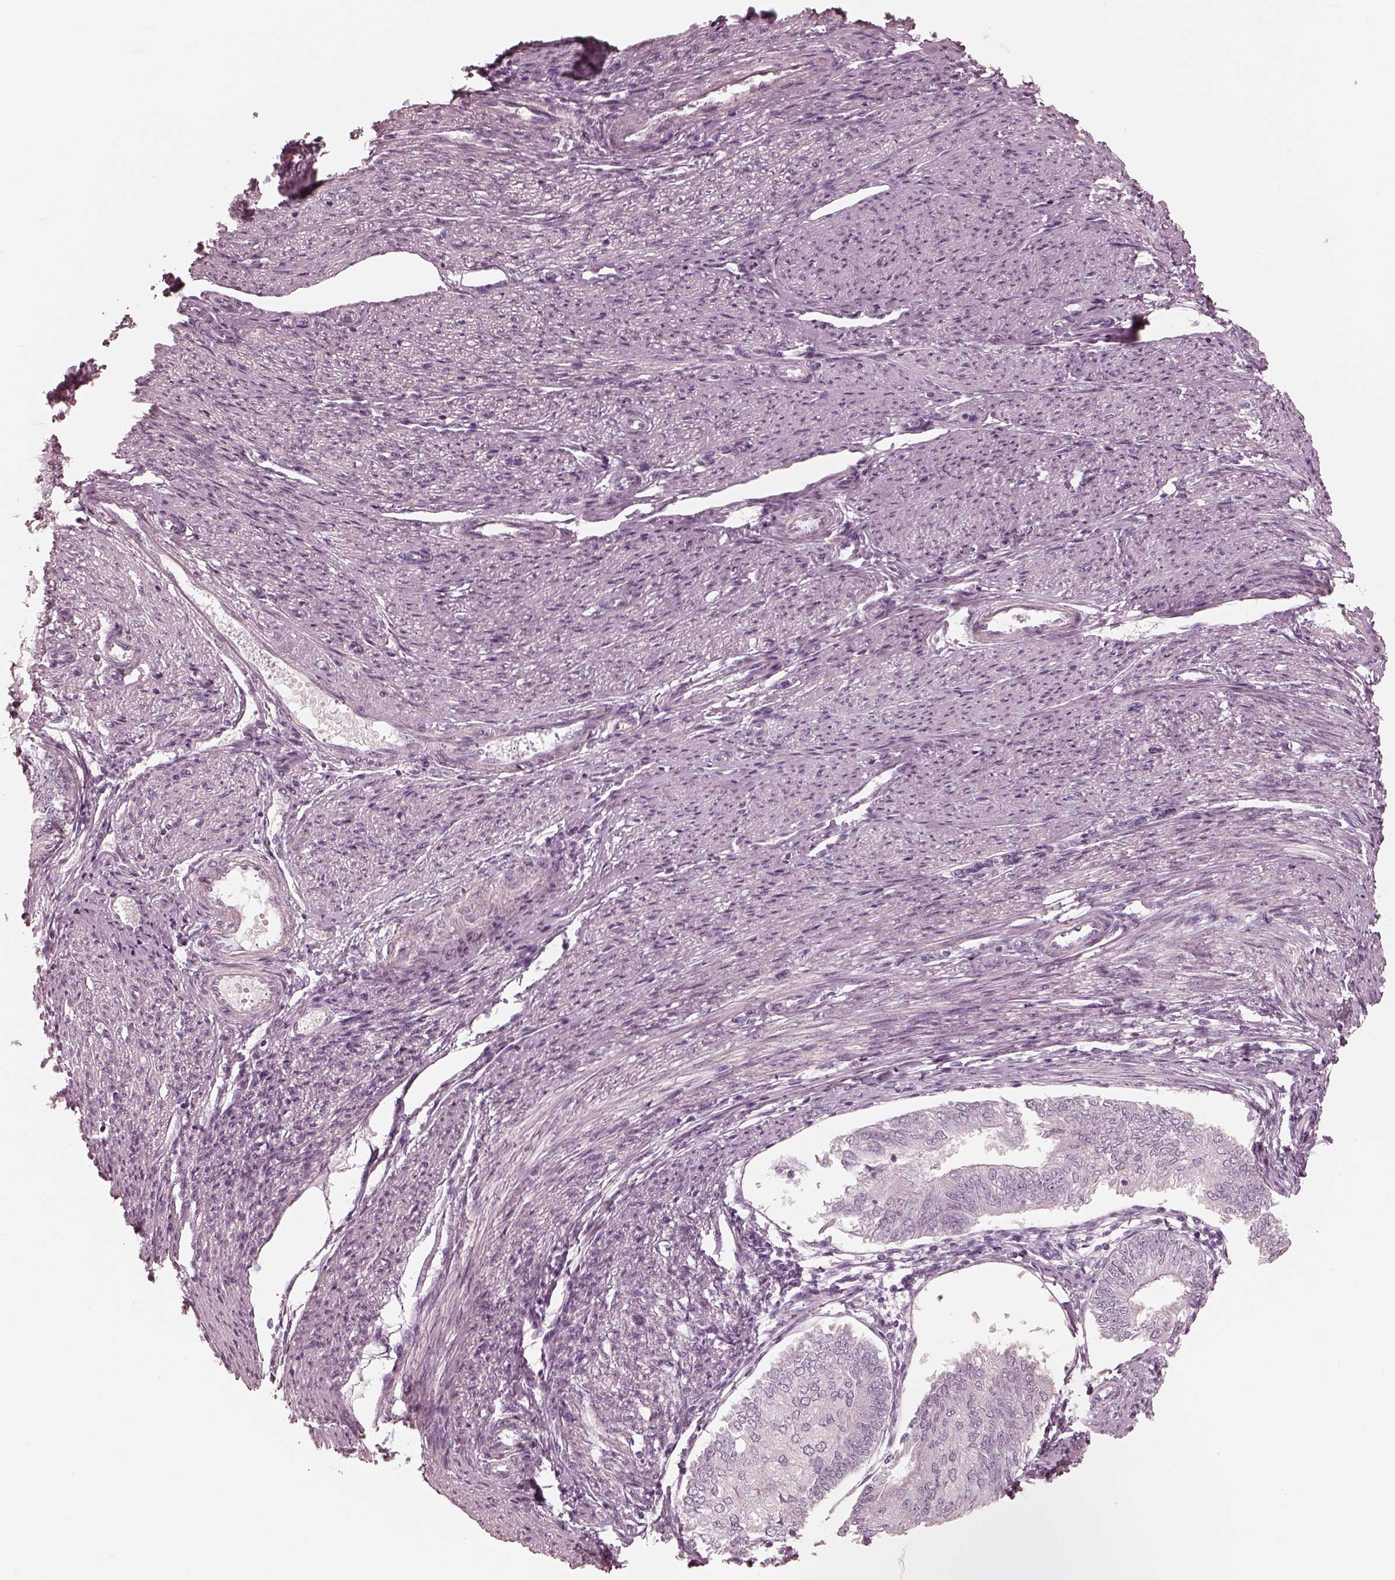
{"staining": {"intensity": "negative", "quantity": "none", "location": "none"}, "tissue": "endometrial cancer", "cell_type": "Tumor cells", "image_type": "cancer", "snomed": [{"axis": "morphology", "description": "Adenocarcinoma, NOS"}, {"axis": "topography", "description": "Endometrium"}], "caption": "Immunohistochemistry (IHC) histopathology image of neoplastic tissue: endometrial adenocarcinoma stained with DAB demonstrates no significant protein expression in tumor cells. (Brightfield microscopy of DAB immunohistochemistry at high magnification).", "gene": "CALR3", "patient": {"sex": "female", "age": 58}}